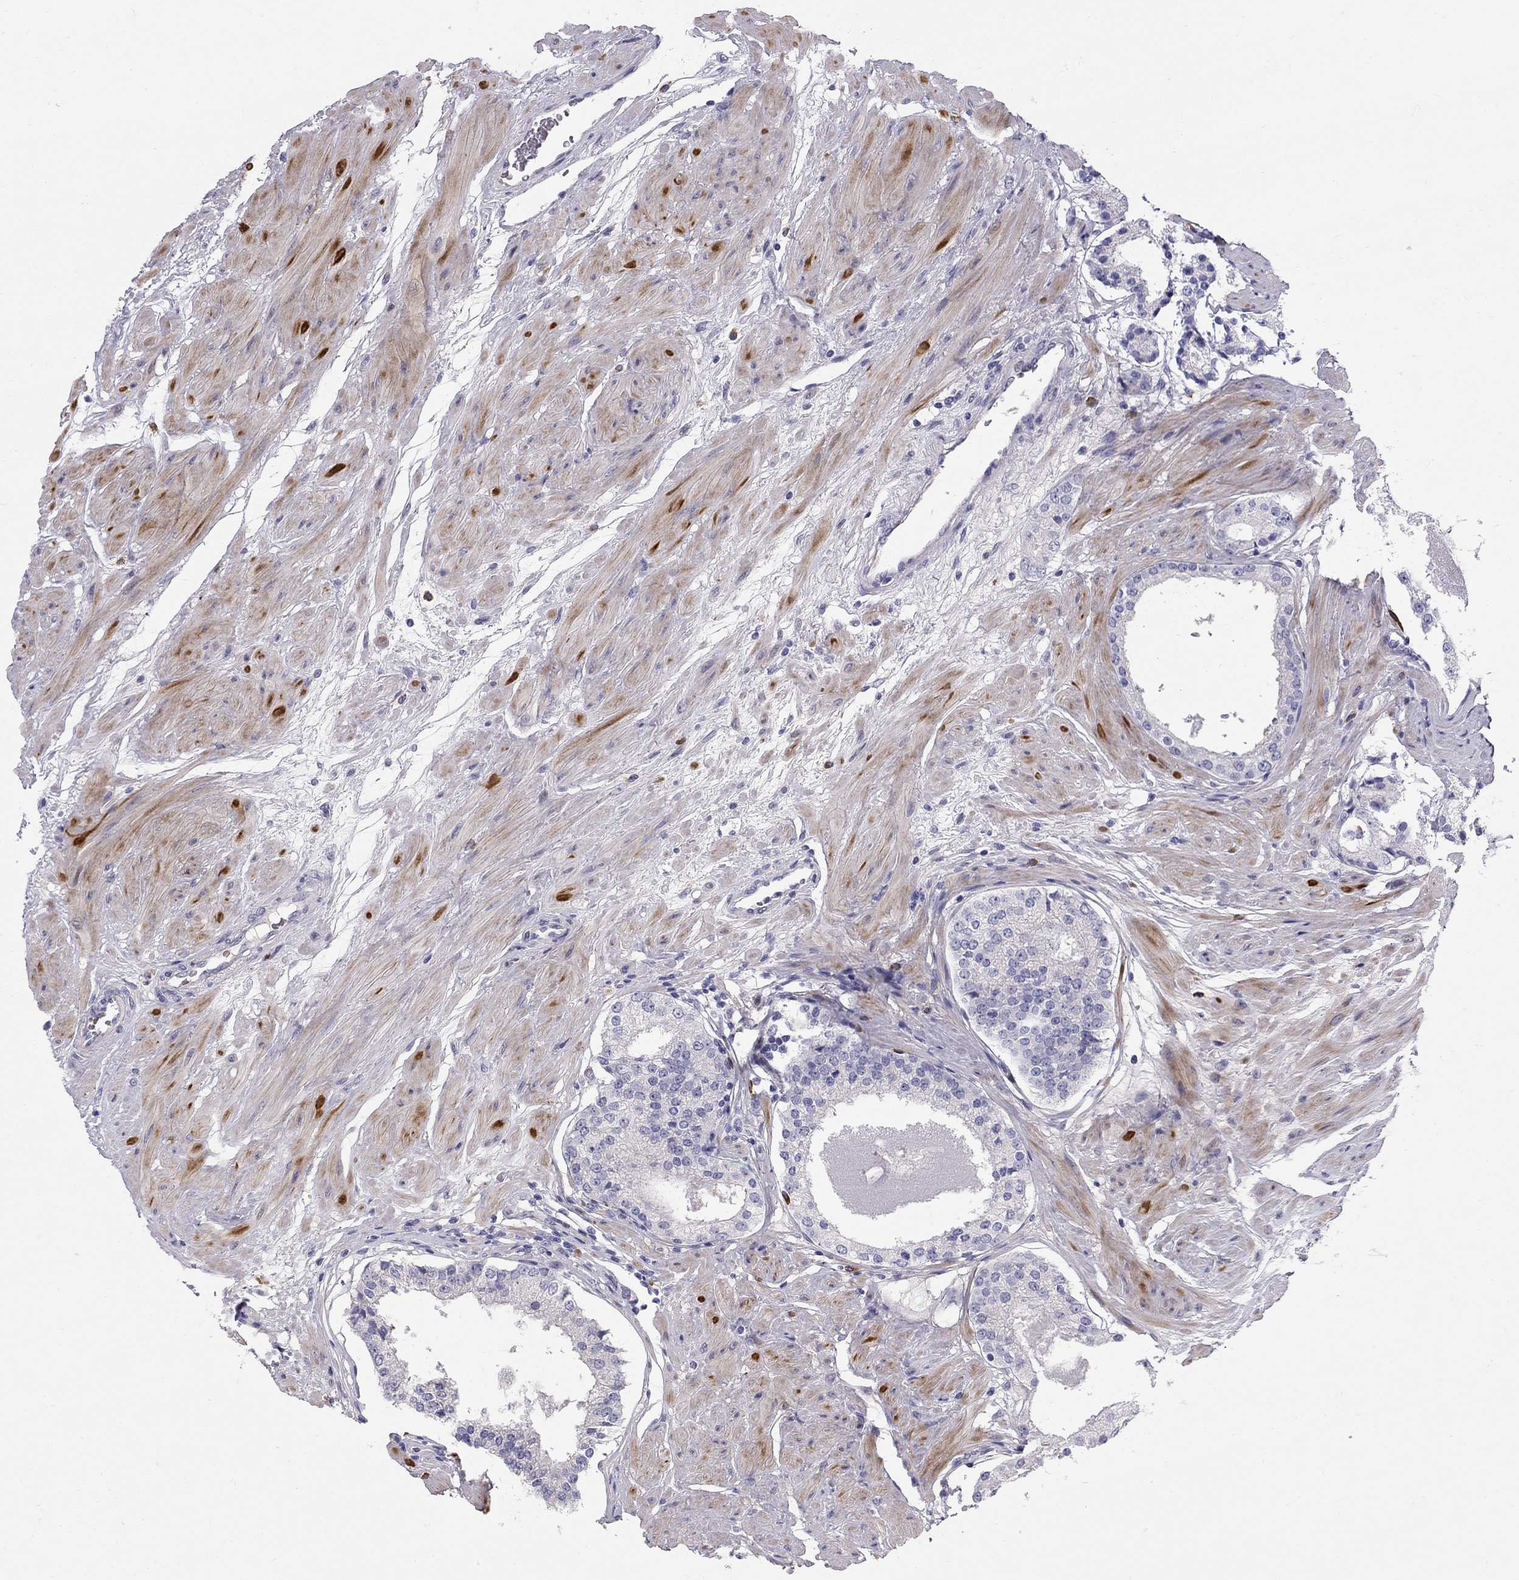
{"staining": {"intensity": "negative", "quantity": "none", "location": "none"}, "tissue": "prostate cancer", "cell_type": "Tumor cells", "image_type": "cancer", "snomed": [{"axis": "morphology", "description": "Adenocarcinoma, Low grade"}, {"axis": "topography", "description": "Prostate"}], "caption": "Tumor cells show no significant expression in prostate low-grade adenocarcinoma.", "gene": "C8orf88", "patient": {"sex": "male", "age": 60}}